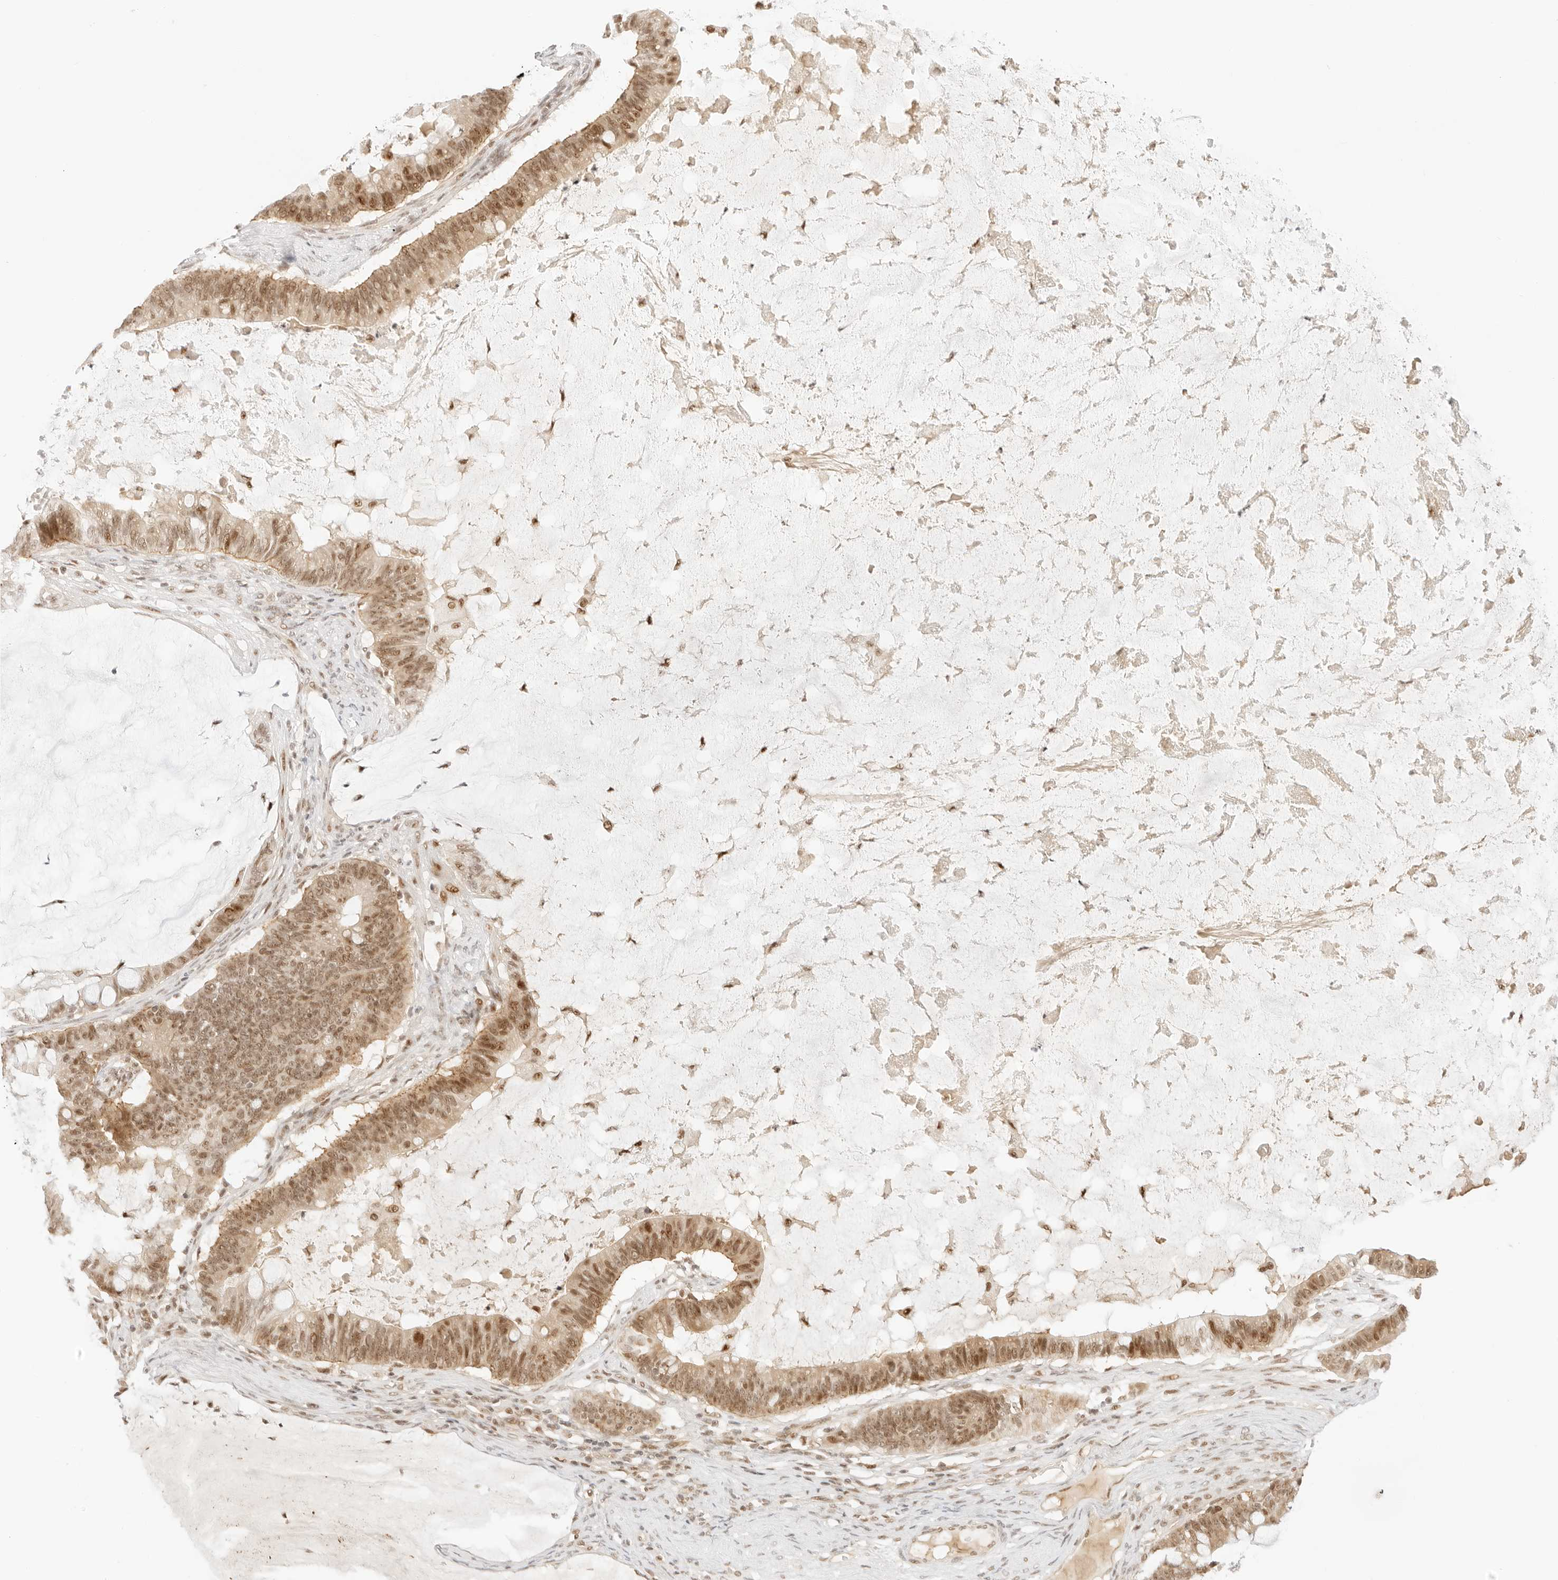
{"staining": {"intensity": "moderate", "quantity": ">75%", "location": "nuclear"}, "tissue": "ovarian cancer", "cell_type": "Tumor cells", "image_type": "cancer", "snomed": [{"axis": "morphology", "description": "Cystadenocarcinoma, mucinous, NOS"}, {"axis": "topography", "description": "Ovary"}], "caption": "Ovarian cancer stained for a protein (brown) shows moderate nuclear positive positivity in approximately >75% of tumor cells.", "gene": "ITGA6", "patient": {"sex": "female", "age": 61}}